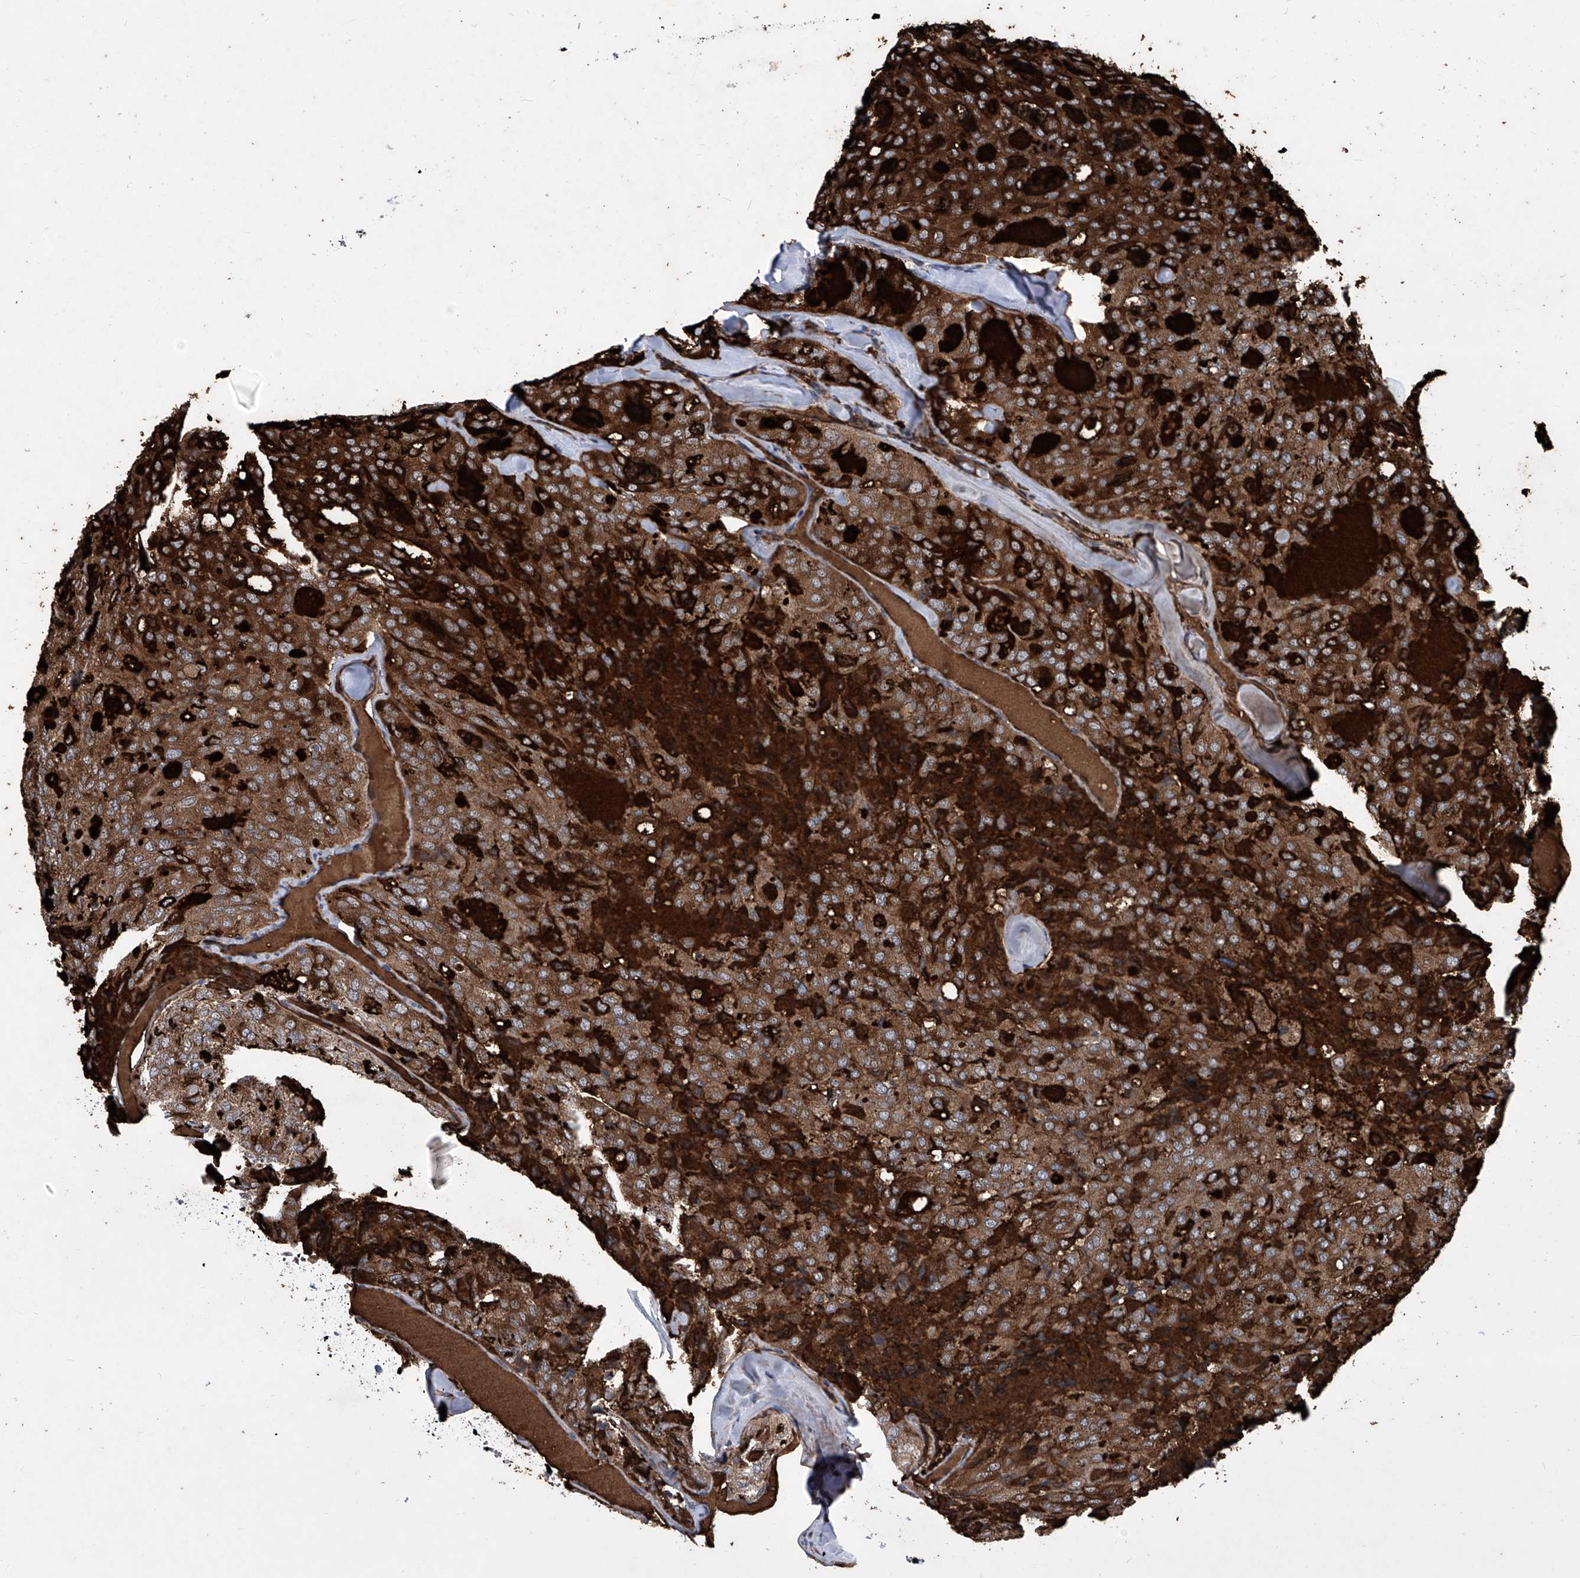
{"staining": {"intensity": "strong", "quantity": ">75%", "location": "cytoplasmic/membranous"}, "tissue": "thyroid cancer", "cell_type": "Tumor cells", "image_type": "cancer", "snomed": [{"axis": "morphology", "description": "Follicular adenoma carcinoma, NOS"}, {"axis": "topography", "description": "Thyroid gland"}], "caption": "High-power microscopy captured an immunohistochemistry image of thyroid cancer, revealing strong cytoplasmic/membranous expression in approximately >75% of tumor cells.", "gene": "KTI12", "patient": {"sex": "male", "age": 75}}